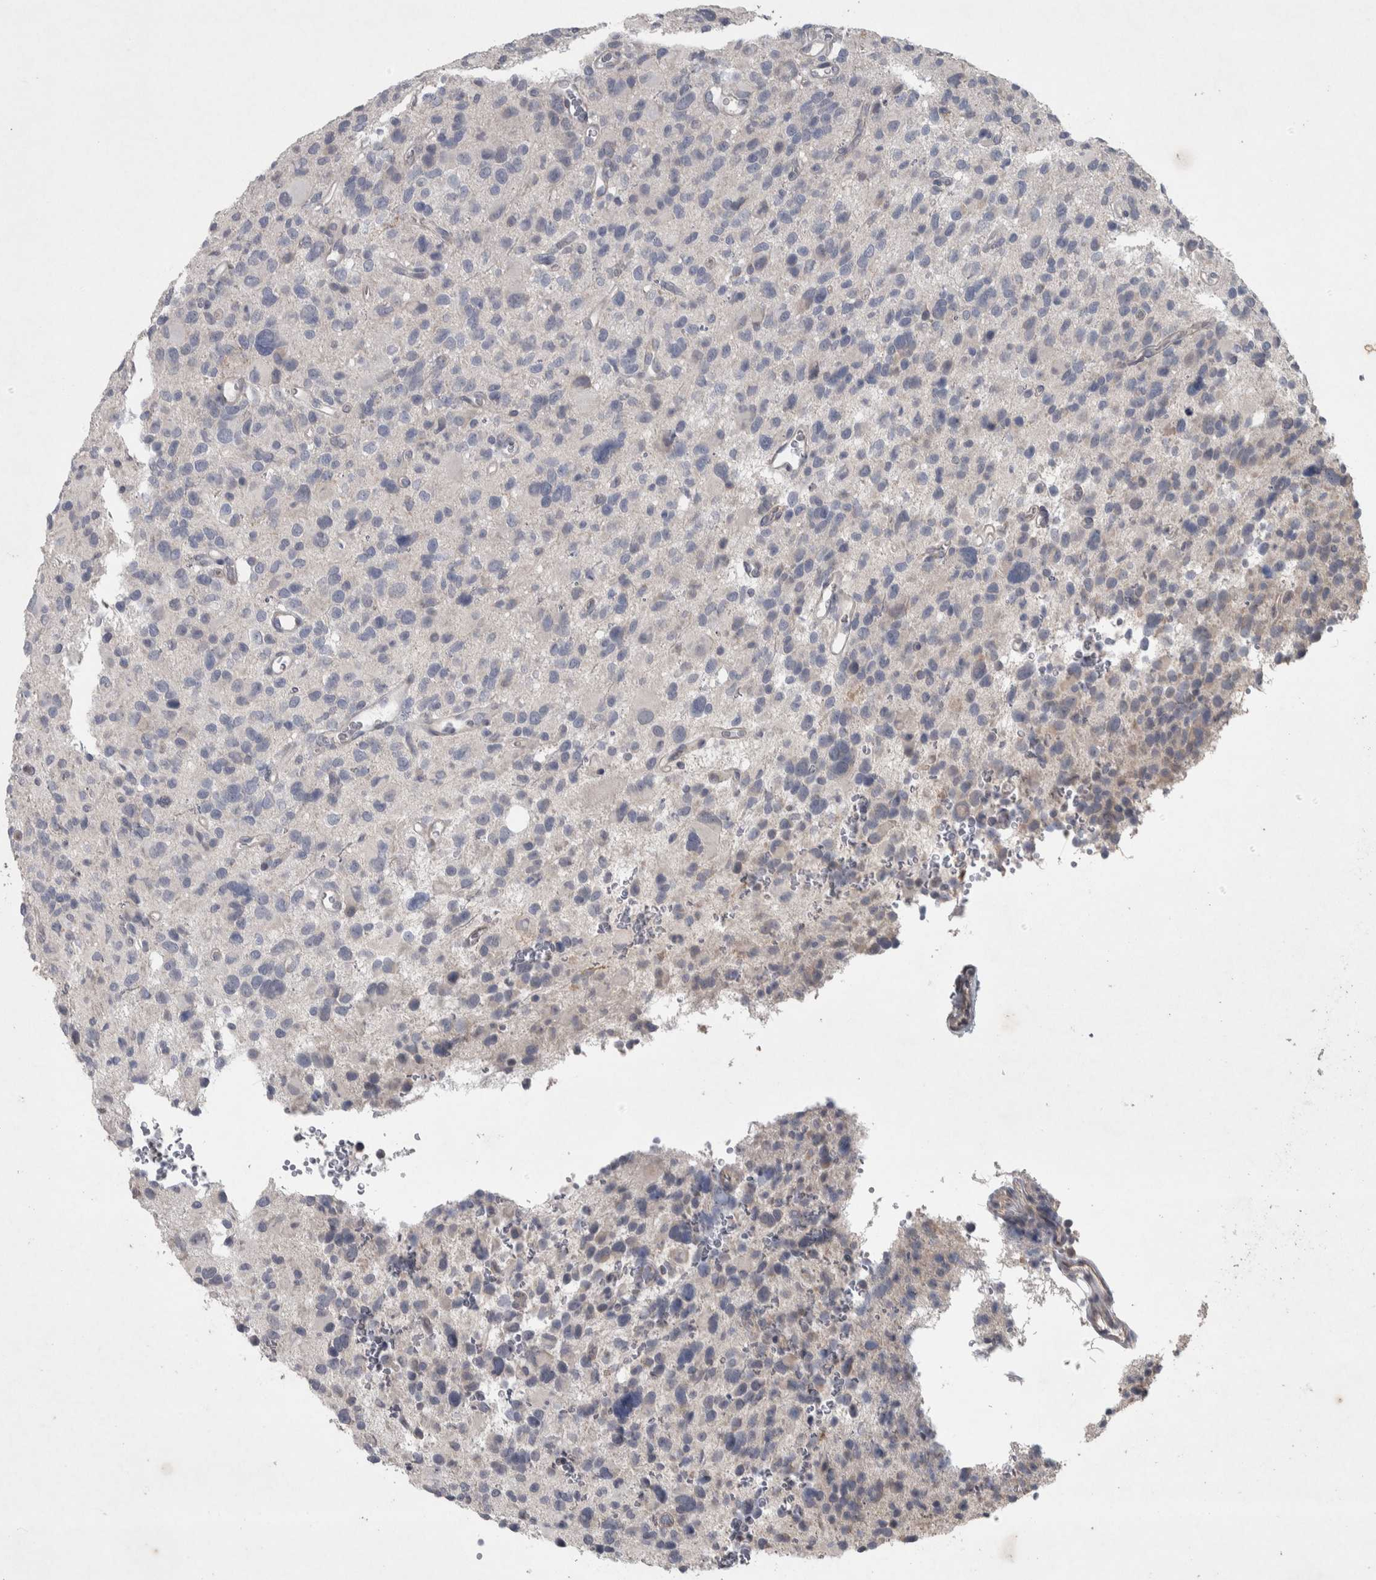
{"staining": {"intensity": "negative", "quantity": "none", "location": "none"}, "tissue": "glioma", "cell_type": "Tumor cells", "image_type": "cancer", "snomed": [{"axis": "morphology", "description": "Glioma, malignant, High grade"}, {"axis": "topography", "description": "Brain"}], "caption": "An IHC micrograph of glioma is shown. There is no staining in tumor cells of glioma.", "gene": "SRP68", "patient": {"sex": "male", "age": 48}}